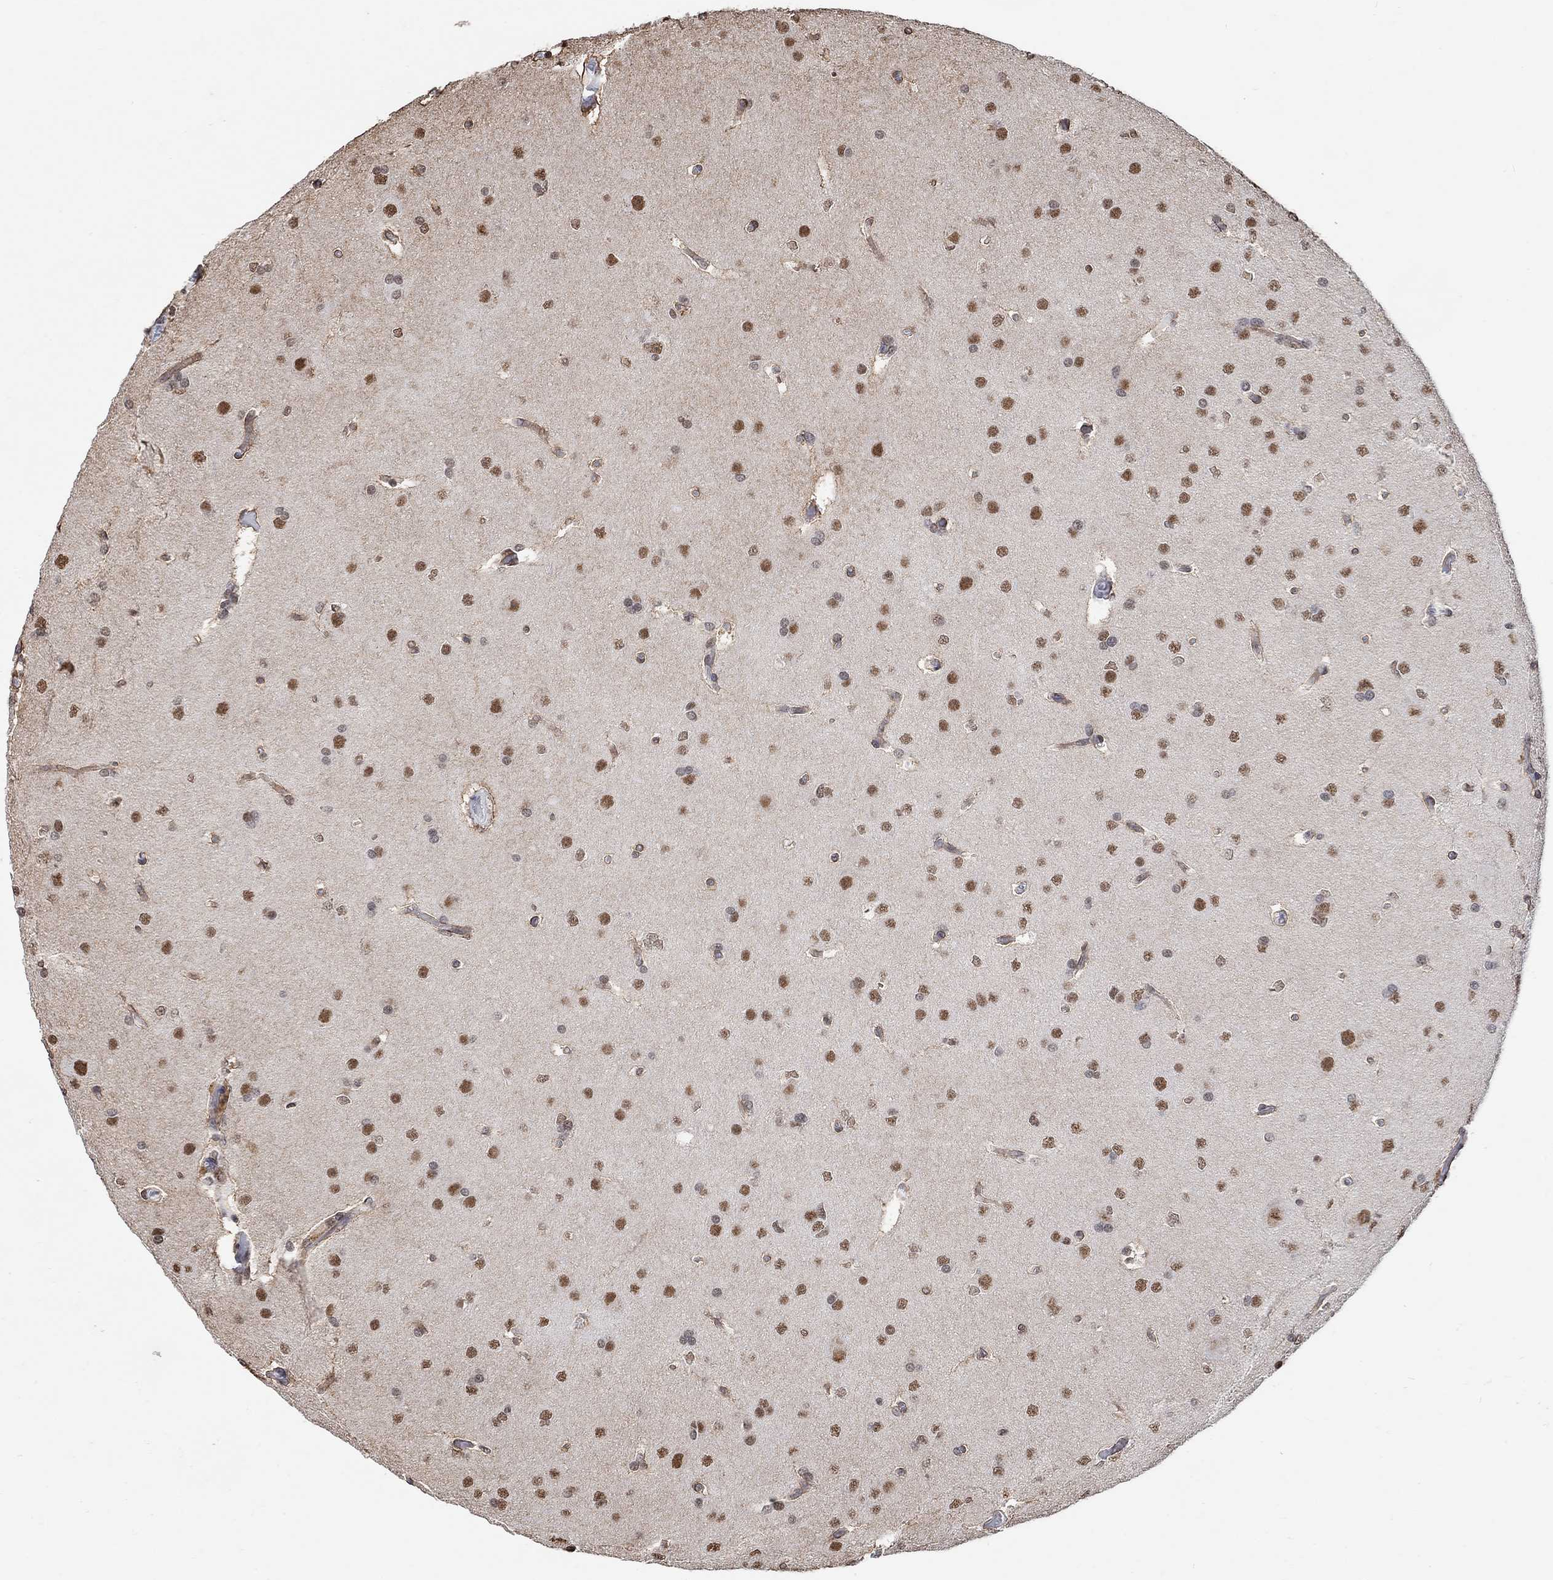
{"staining": {"intensity": "moderate", "quantity": ">75%", "location": "nuclear"}, "tissue": "glioma", "cell_type": "Tumor cells", "image_type": "cancer", "snomed": [{"axis": "morphology", "description": "Glioma, malignant, Low grade"}, {"axis": "topography", "description": "Brain"}], "caption": "Glioma stained with a brown dye demonstrates moderate nuclear positive staining in about >75% of tumor cells.", "gene": "USP39", "patient": {"sex": "female", "age": 32}}